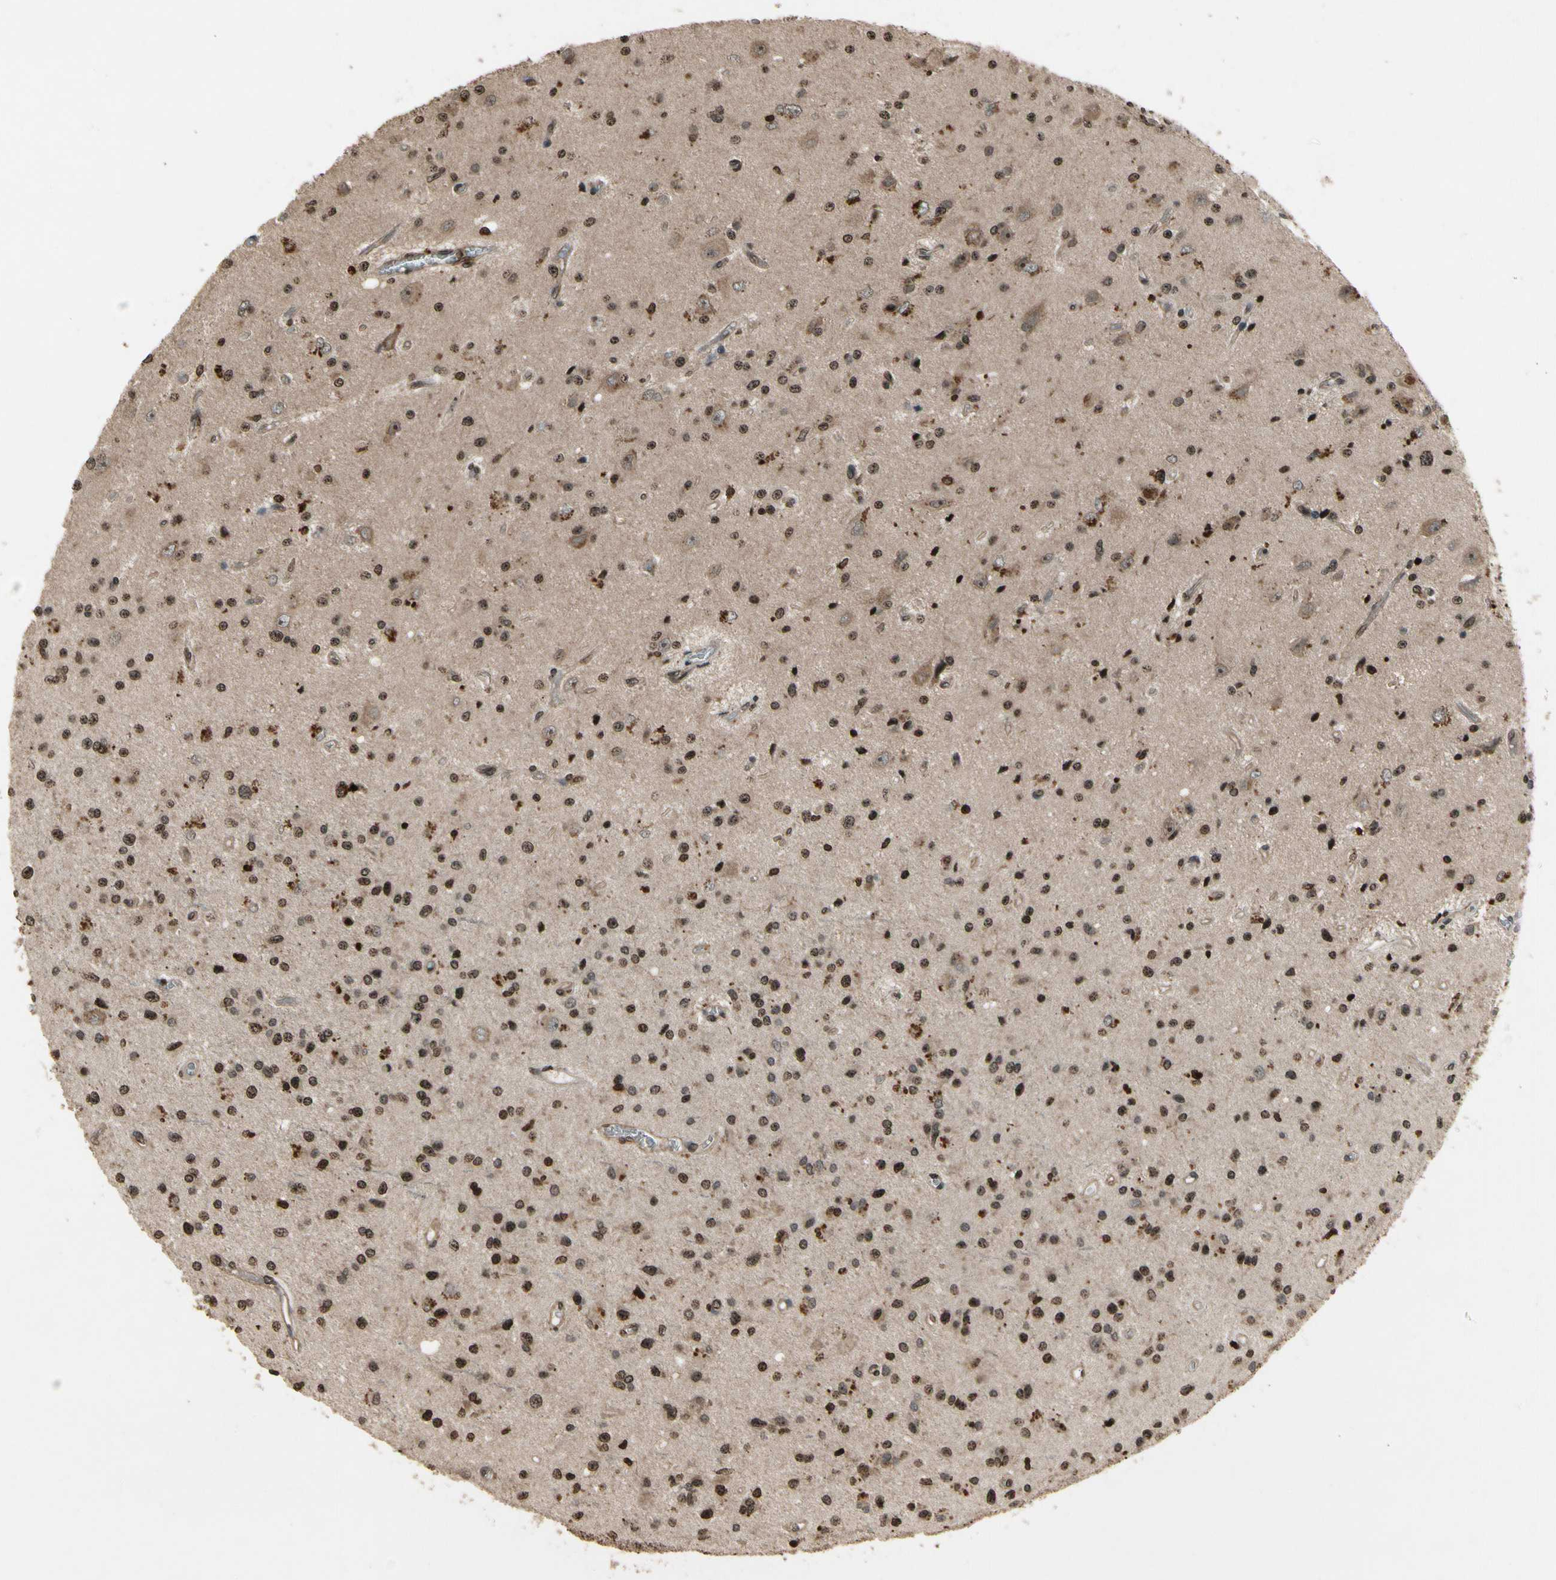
{"staining": {"intensity": "strong", "quantity": ">75%", "location": "nuclear"}, "tissue": "glioma", "cell_type": "Tumor cells", "image_type": "cancer", "snomed": [{"axis": "morphology", "description": "Glioma, malignant, Low grade"}, {"axis": "topography", "description": "Brain"}], "caption": "An IHC histopathology image of tumor tissue is shown. Protein staining in brown shows strong nuclear positivity in glioma within tumor cells. The staining was performed using DAB to visualize the protein expression in brown, while the nuclei were stained in blue with hematoxylin (Magnification: 20x).", "gene": "GLRX", "patient": {"sex": "male", "age": 58}}